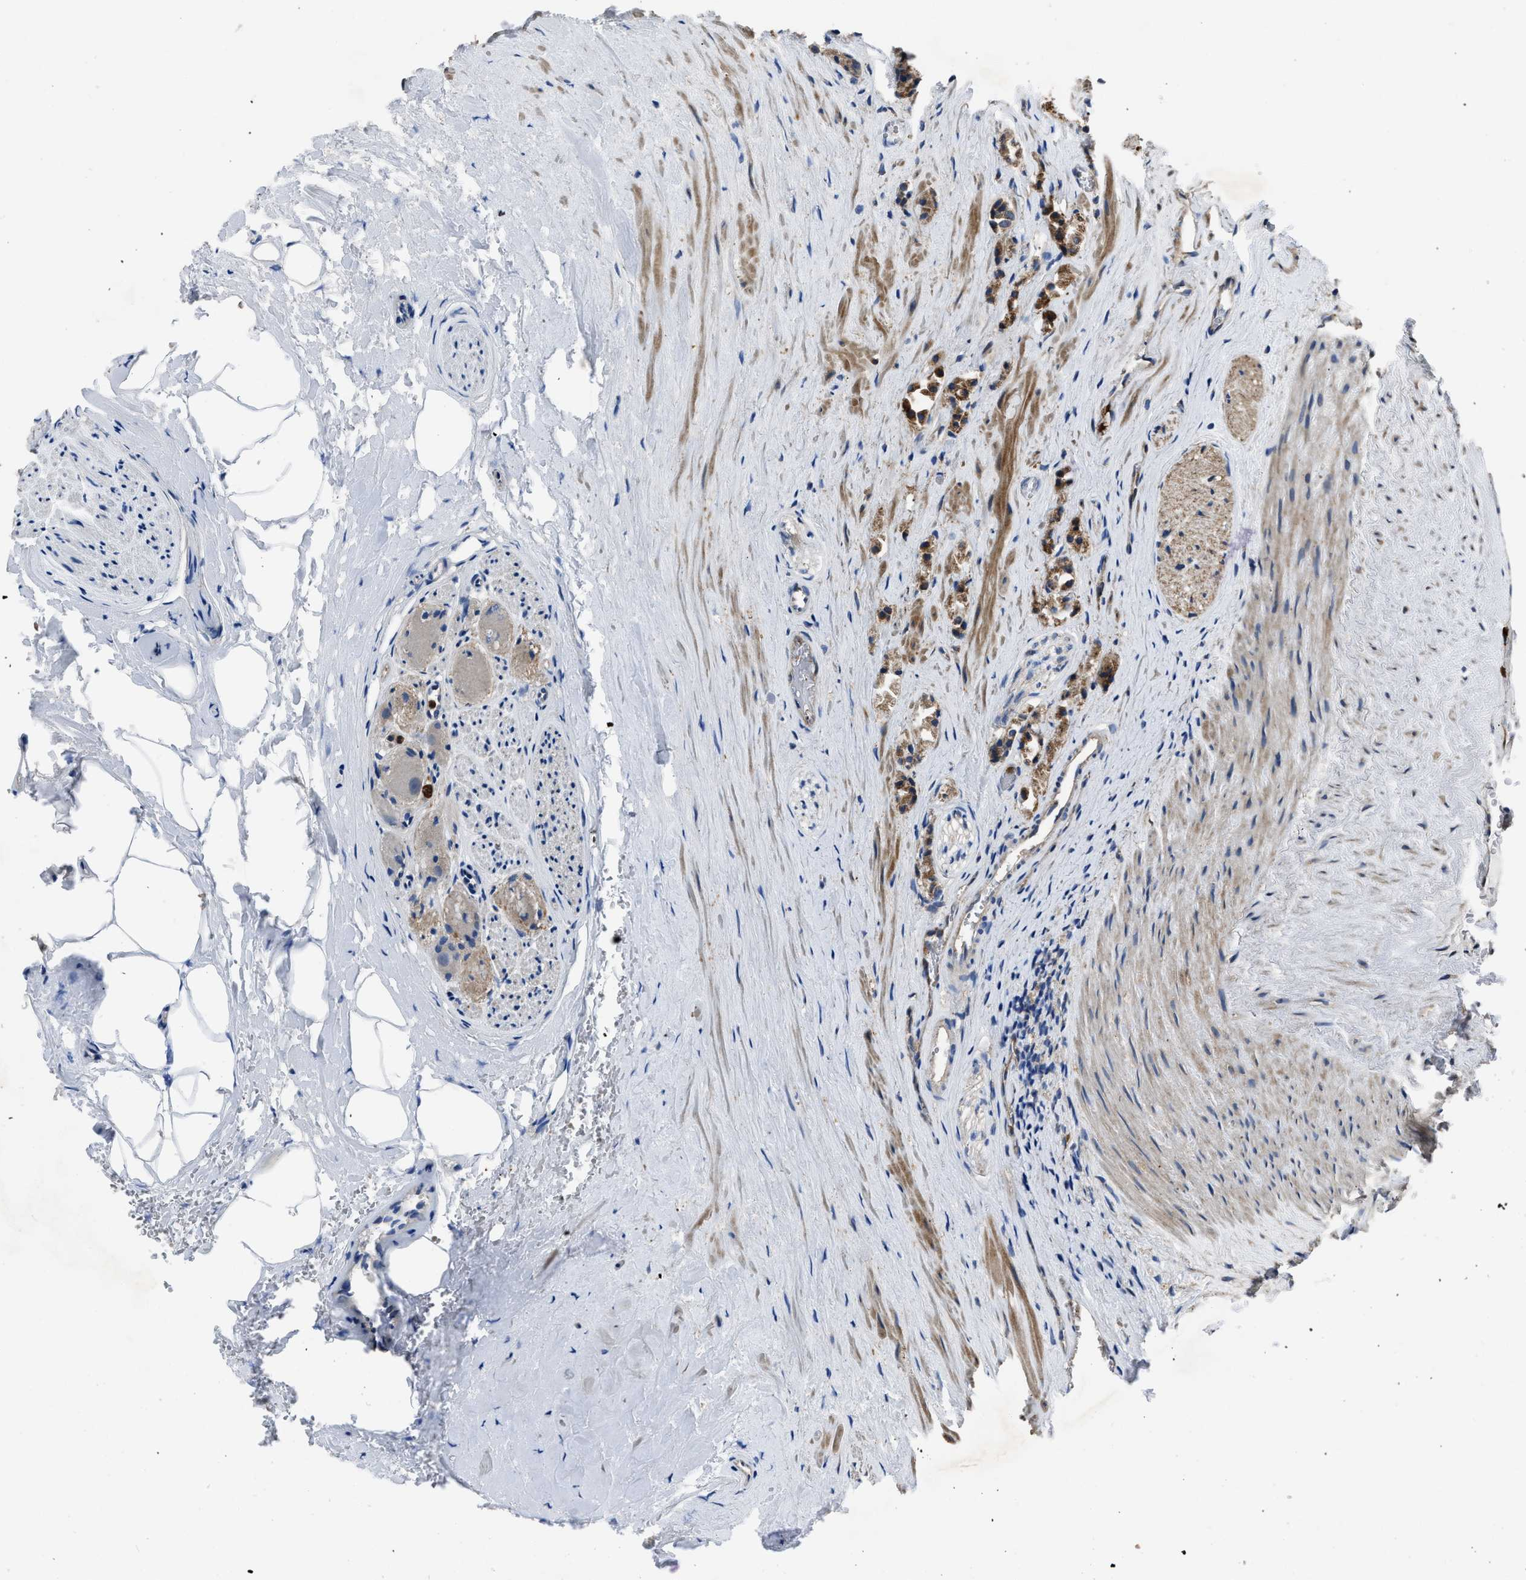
{"staining": {"intensity": "strong", "quantity": ">75%", "location": "cytoplasmic/membranous"}, "tissue": "prostate cancer", "cell_type": "Tumor cells", "image_type": "cancer", "snomed": [{"axis": "morphology", "description": "Adenocarcinoma, High grade"}, {"axis": "topography", "description": "Prostate"}], "caption": "Strong cytoplasmic/membranous expression is identified in about >75% of tumor cells in prostate cancer.", "gene": "ANGPT1", "patient": {"sex": "male", "age": 64}}